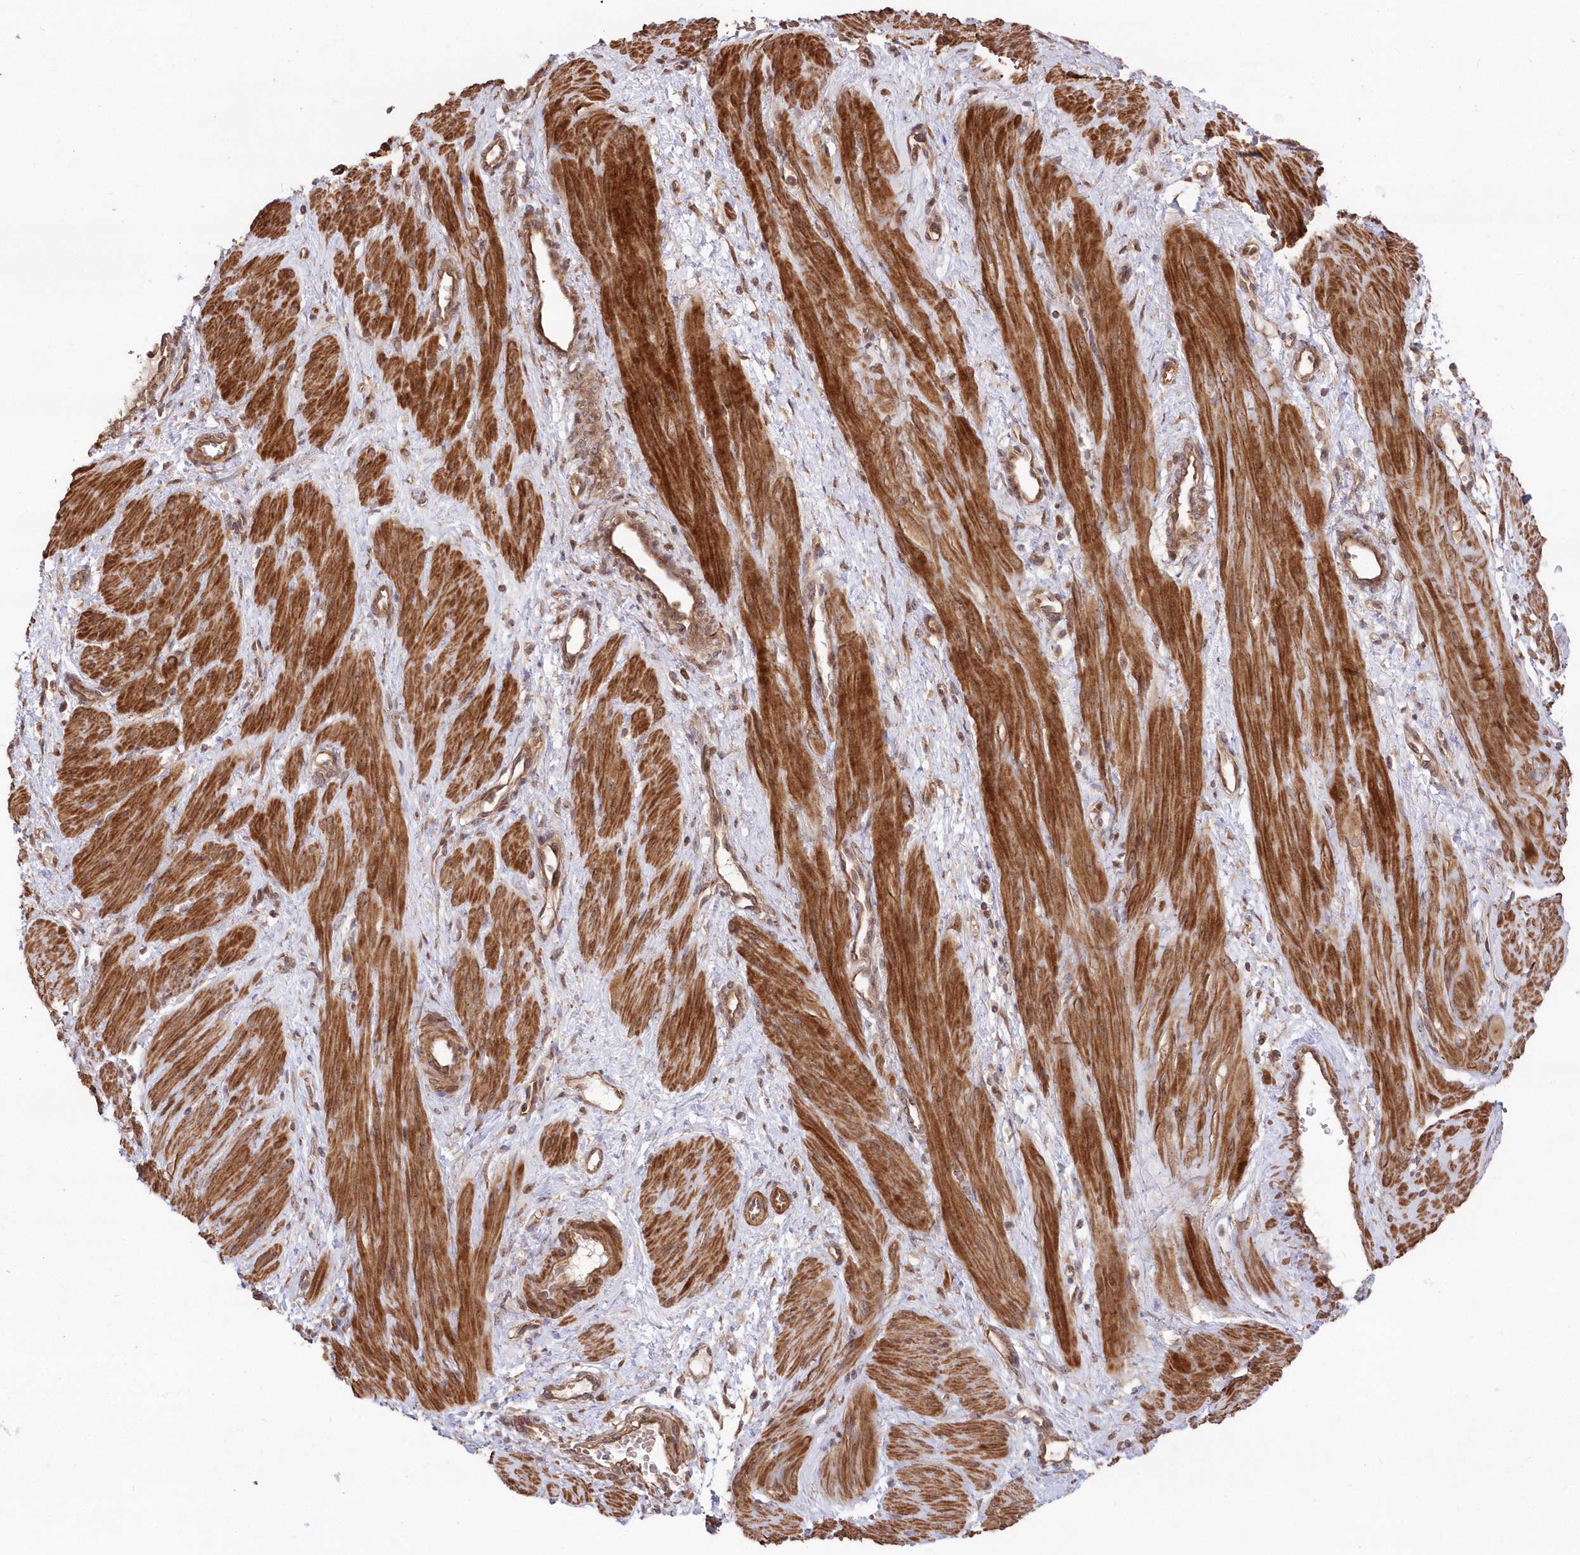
{"staining": {"intensity": "strong", "quantity": ">75%", "location": "cytoplasmic/membranous"}, "tissue": "smooth muscle", "cell_type": "Smooth muscle cells", "image_type": "normal", "snomed": [{"axis": "morphology", "description": "Normal tissue, NOS"}, {"axis": "topography", "description": "Endometrium"}], "caption": "High-magnification brightfield microscopy of normal smooth muscle stained with DAB (brown) and counterstained with hematoxylin (blue). smooth muscle cells exhibit strong cytoplasmic/membranous positivity is appreciated in about>75% of cells.", "gene": "TBCA", "patient": {"sex": "female", "age": 33}}